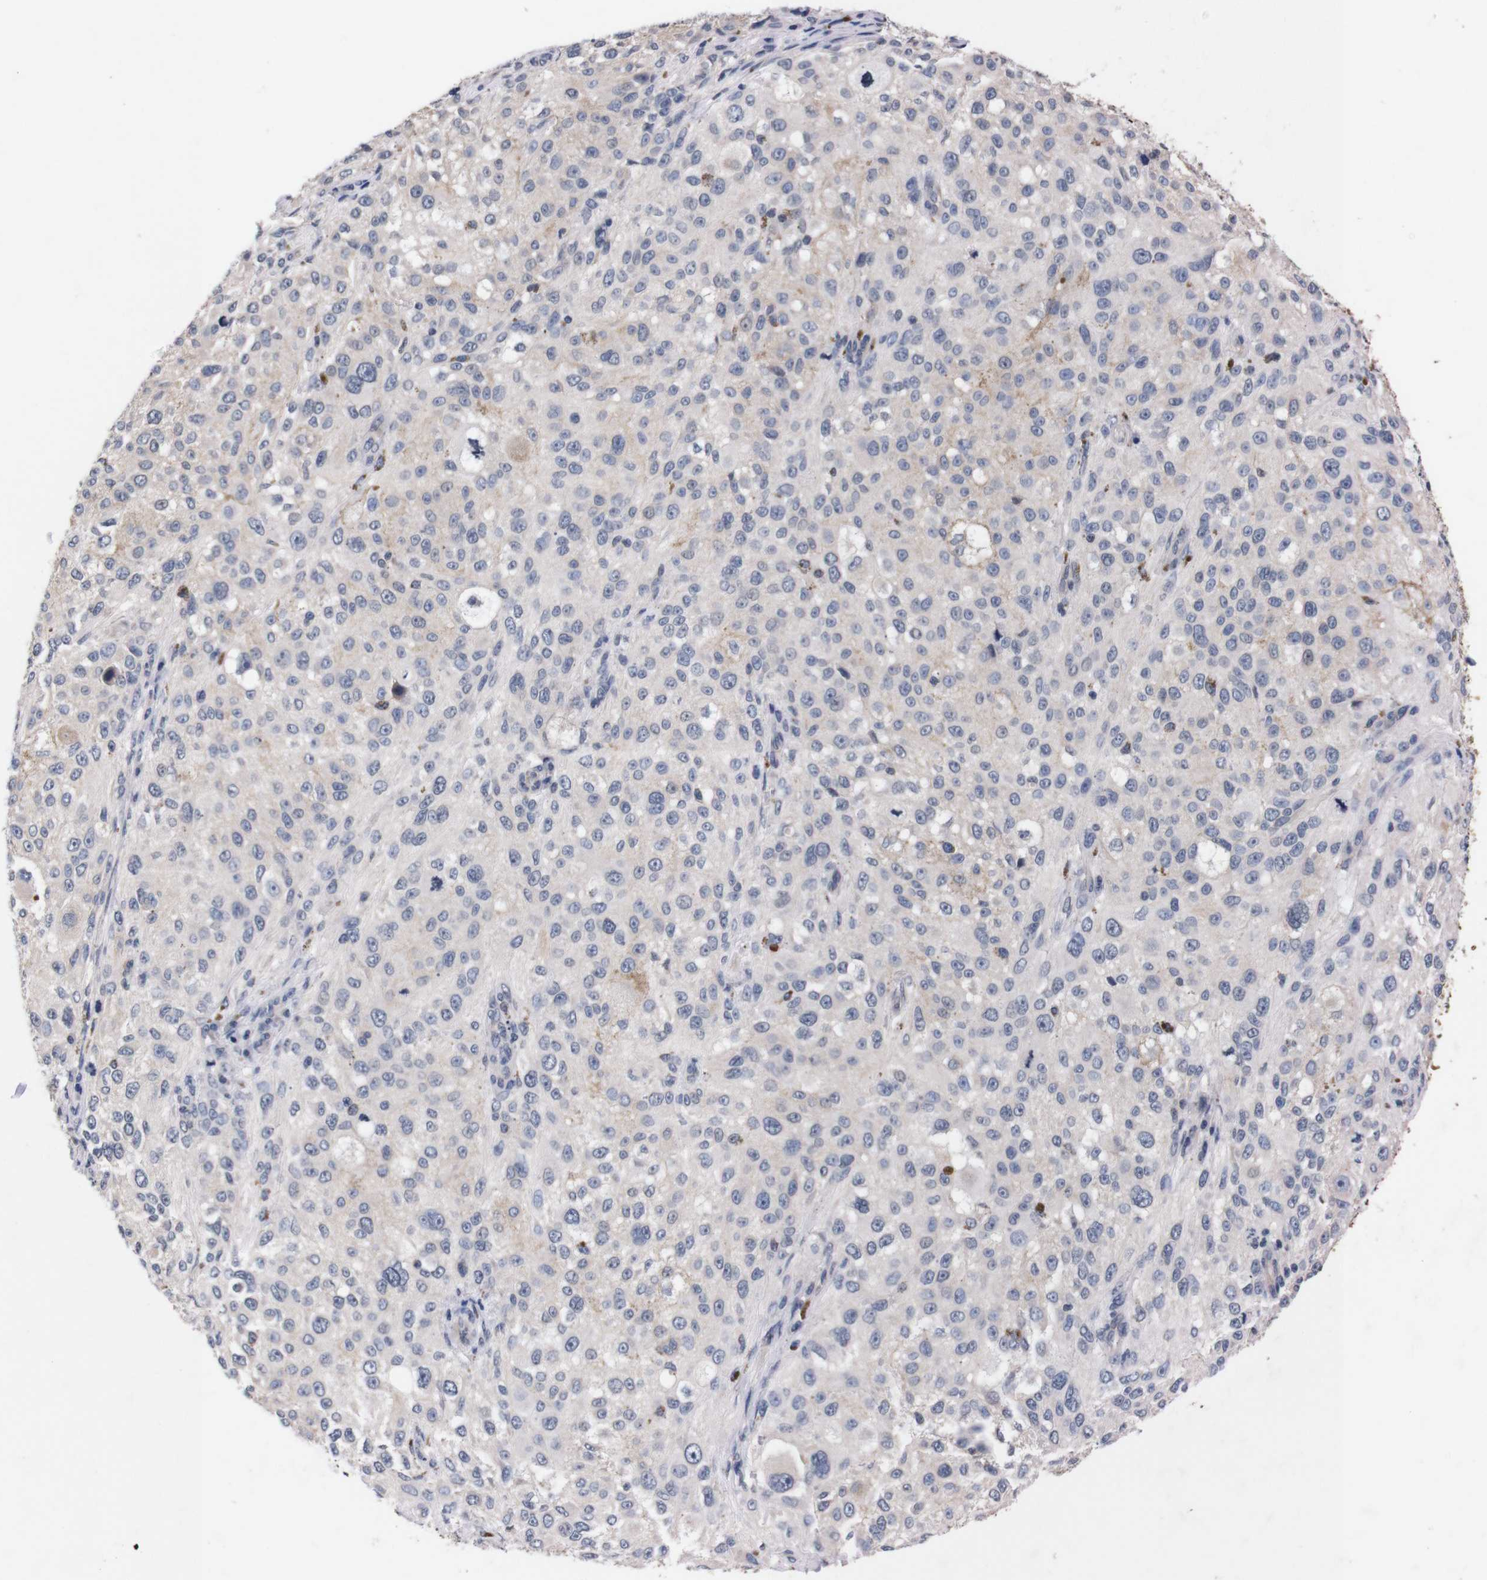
{"staining": {"intensity": "weak", "quantity": "<25%", "location": "cytoplasmic/membranous"}, "tissue": "melanoma", "cell_type": "Tumor cells", "image_type": "cancer", "snomed": [{"axis": "morphology", "description": "Necrosis, NOS"}, {"axis": "morphology", "description": "Malignant melanoma, NOS"}, {"axis": "topography", "description": "Skin"}], "caption": "Tumor cells are negative for protein expression in human melanoma.", "gene": "TNFRSF21", "patient": {"sex": "female", "age": 87}}